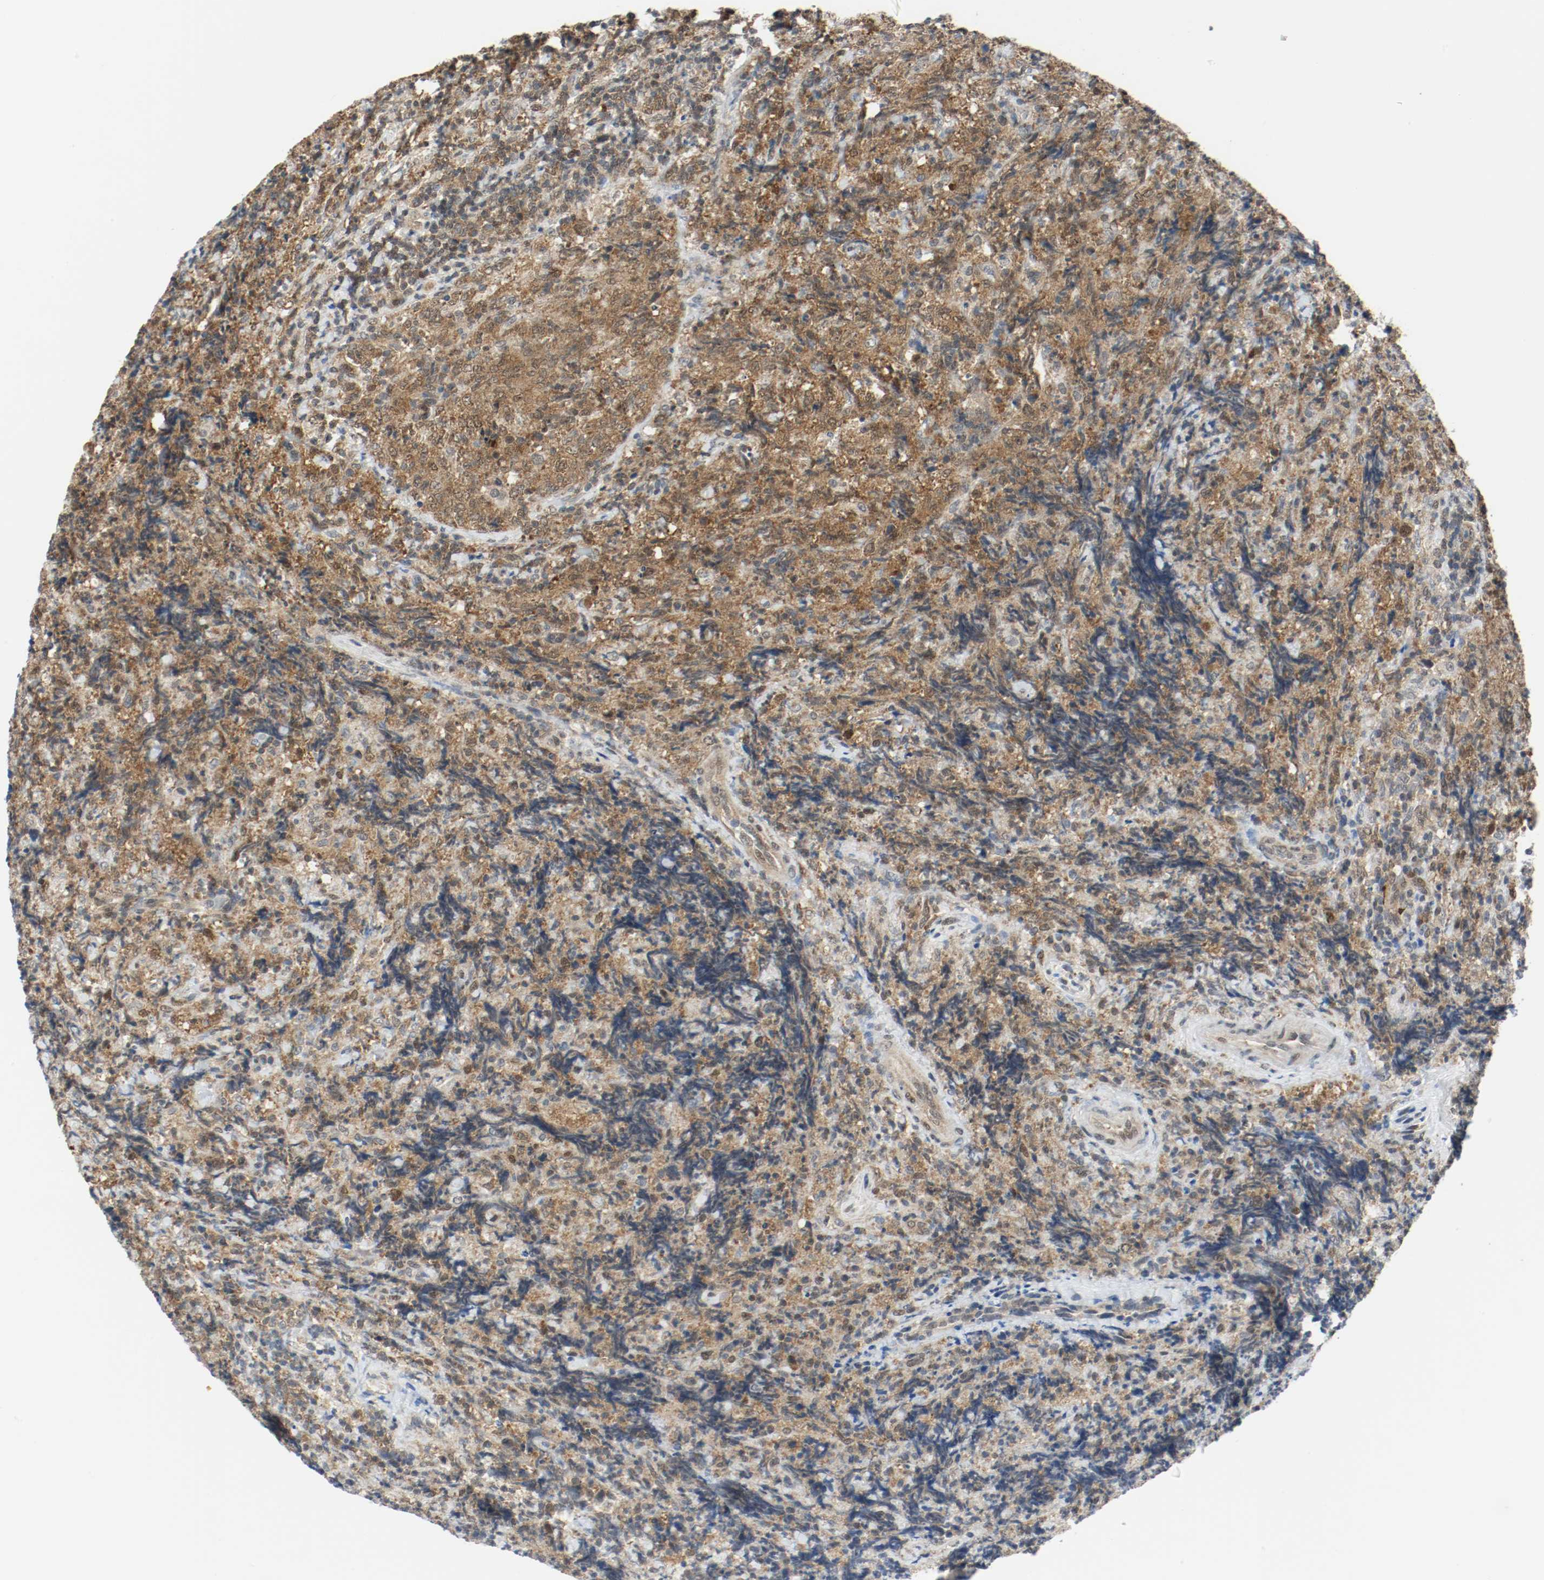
{"staining": {"intensity": "strong", "quantity": ">75%", "location": "cytoplasmic/membranous,nuclear"}, "tissue": "lymphoma", "cell_type": "Tumor cells", "image_type": "cancer", "snomed": [{"axis": "morphology", "description": "Malignant lymphoma, non-Hodgkin's type, High grade"}, {"axis": "topography", "description": "Tonsil"}], "caption": "Lymphoma stained with a brown dye demonstrates strong cytoplasmic/membranous and nuclear positive positivity in about >75% of tumor cells.", "gene": "PPME1", "patient": {"sex": "female", "age": 36}}